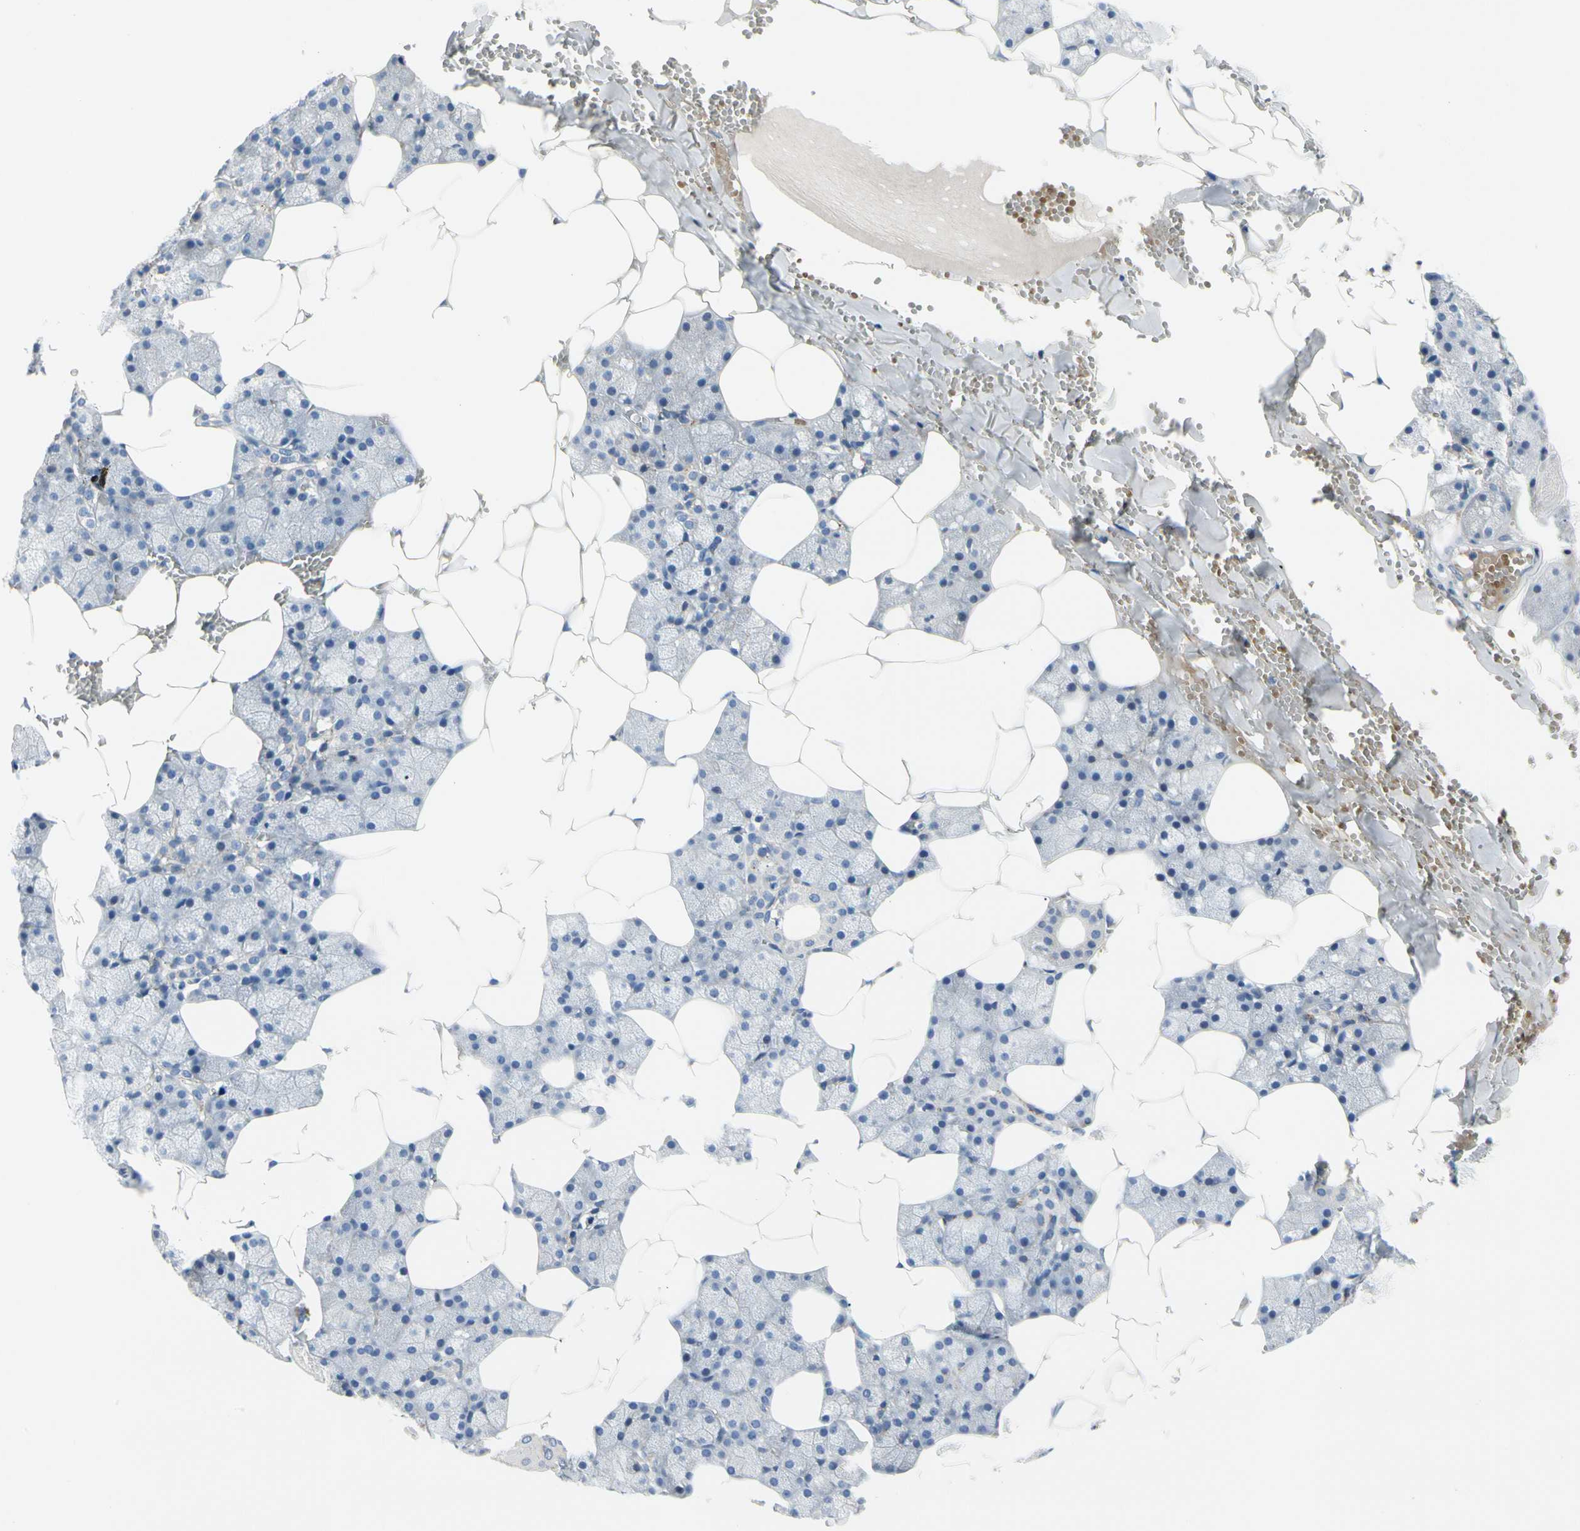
{"staining": {"intensity": "moderate", "quantity": "<25%", "location": "cytoplasmic/membranous"}, "tissue": "salivary gland", "cell_type": "Glandular cells", "image_type": "normal", "snomed": [{"axis": "morphology", "description": "Normal tissue, NOS"}, {"axis": "topography", "description": "Salivary gland"}], "caption": "Immunohistochemistry (IHC) histopathology image of benign human salivary gland stained for a protein (brown), which displays low levels of moderate cytoplasmic/membranous expression in approximately <25% of glandular cells.", "gene": "RETSAT", "patient": {"sex": "male", "age": 62}}